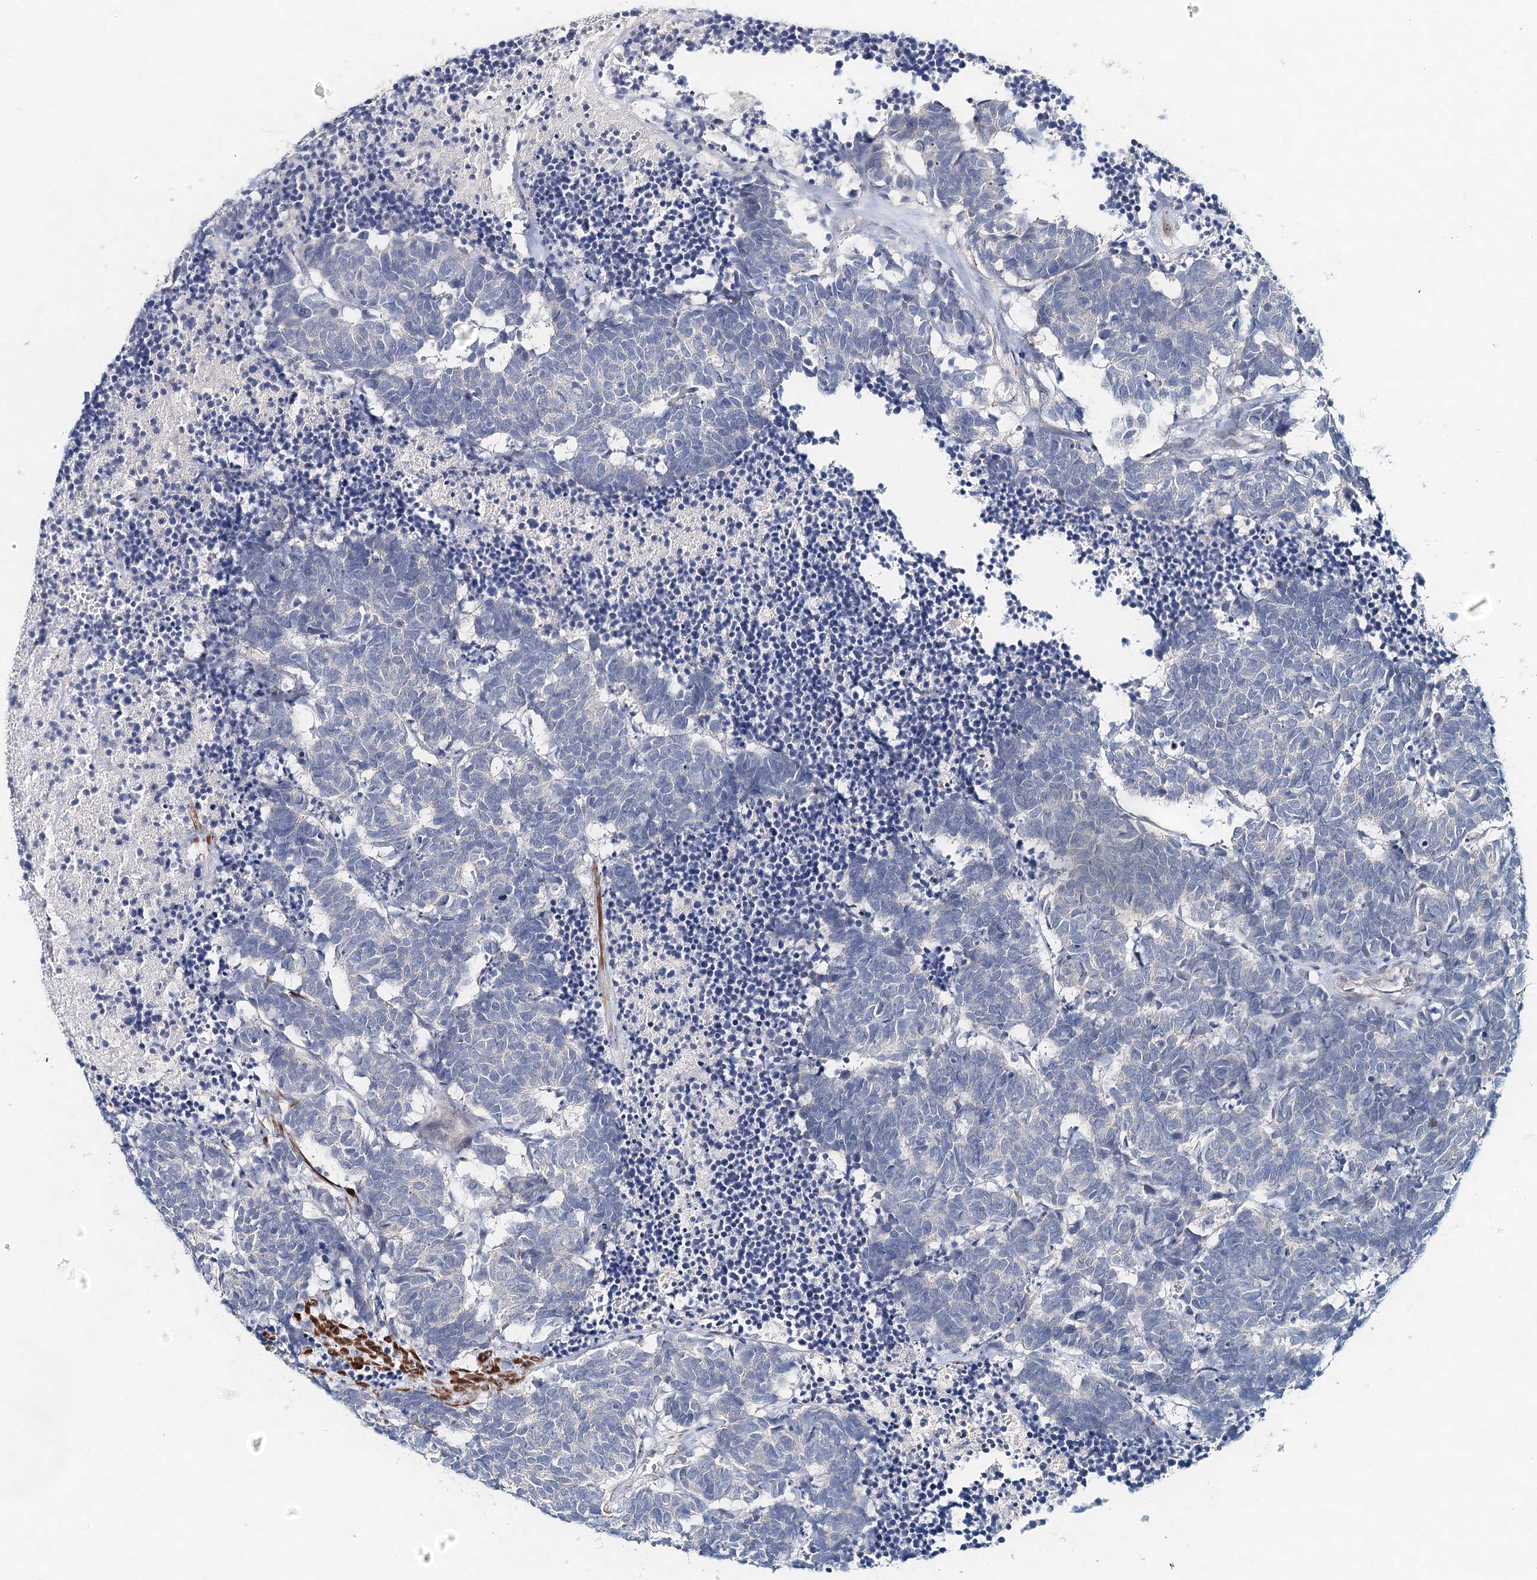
{"staining": {"intensity": "negative", "quantity": "none", "location": "none"}, "tissue": "carcinoid", "cell_type": "Tumor cells", "image_type": "cancer", "snomed": [{"axis": "morphology", "description": "Carcinoma, NOS"}, {"axis": "morphology", "description": "Carcinoid, malignant, NOS"}, {"axis": "topography", "description": "Urinary bladder"}], "caption": "Tumor cells are negative for protein expression in human malignant carcinoid. (DAB (3,3'-diaminobenzidine) immunohistochemistry visualized using brightfield microscopy, high magnification).", "gene": "RBM43", "patient": {"sex": "male", "age": 57}}